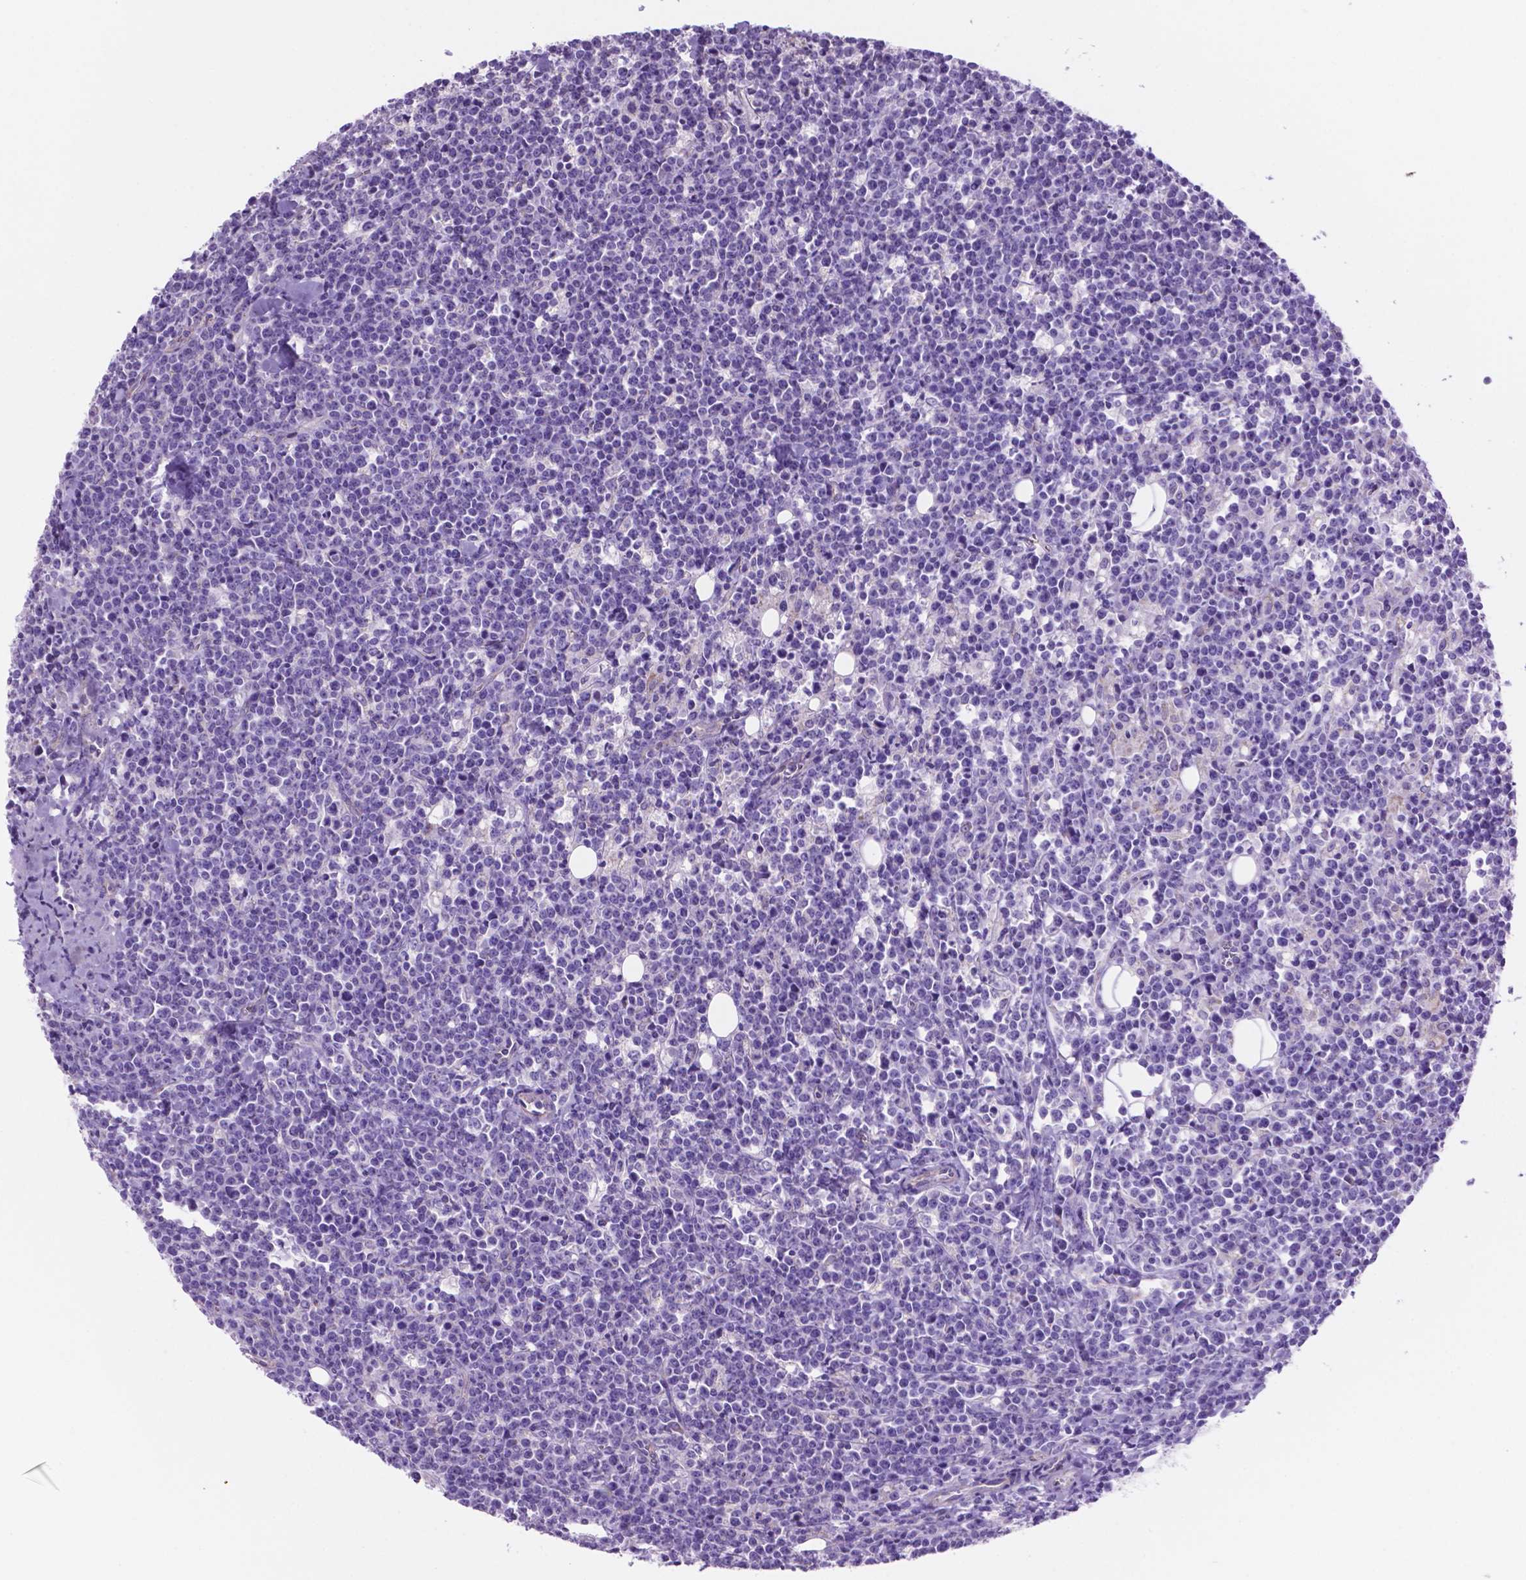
{"staining": {"intensity": "negative", "quantity": "none", "location": "none"}, "tissue": "lymphoma", "cell_type": "Tumor cells", "image_type": "cancer", "snomed": [{"axis": "morphology", "description": "Malignant lymphoma, non-Hodgkin's type, High grade"}, {"axis": "topography", "description": "Small intestine"}], "caption": "This image is of lymphoma stained with immunohistochemistry (IHC) to label a protein in brown with the nuclei are counter-stained blue. There is no positivity in tumor cells.", "gene": "TMEM121B", "patient": {"sex": "female", "age": 56}}